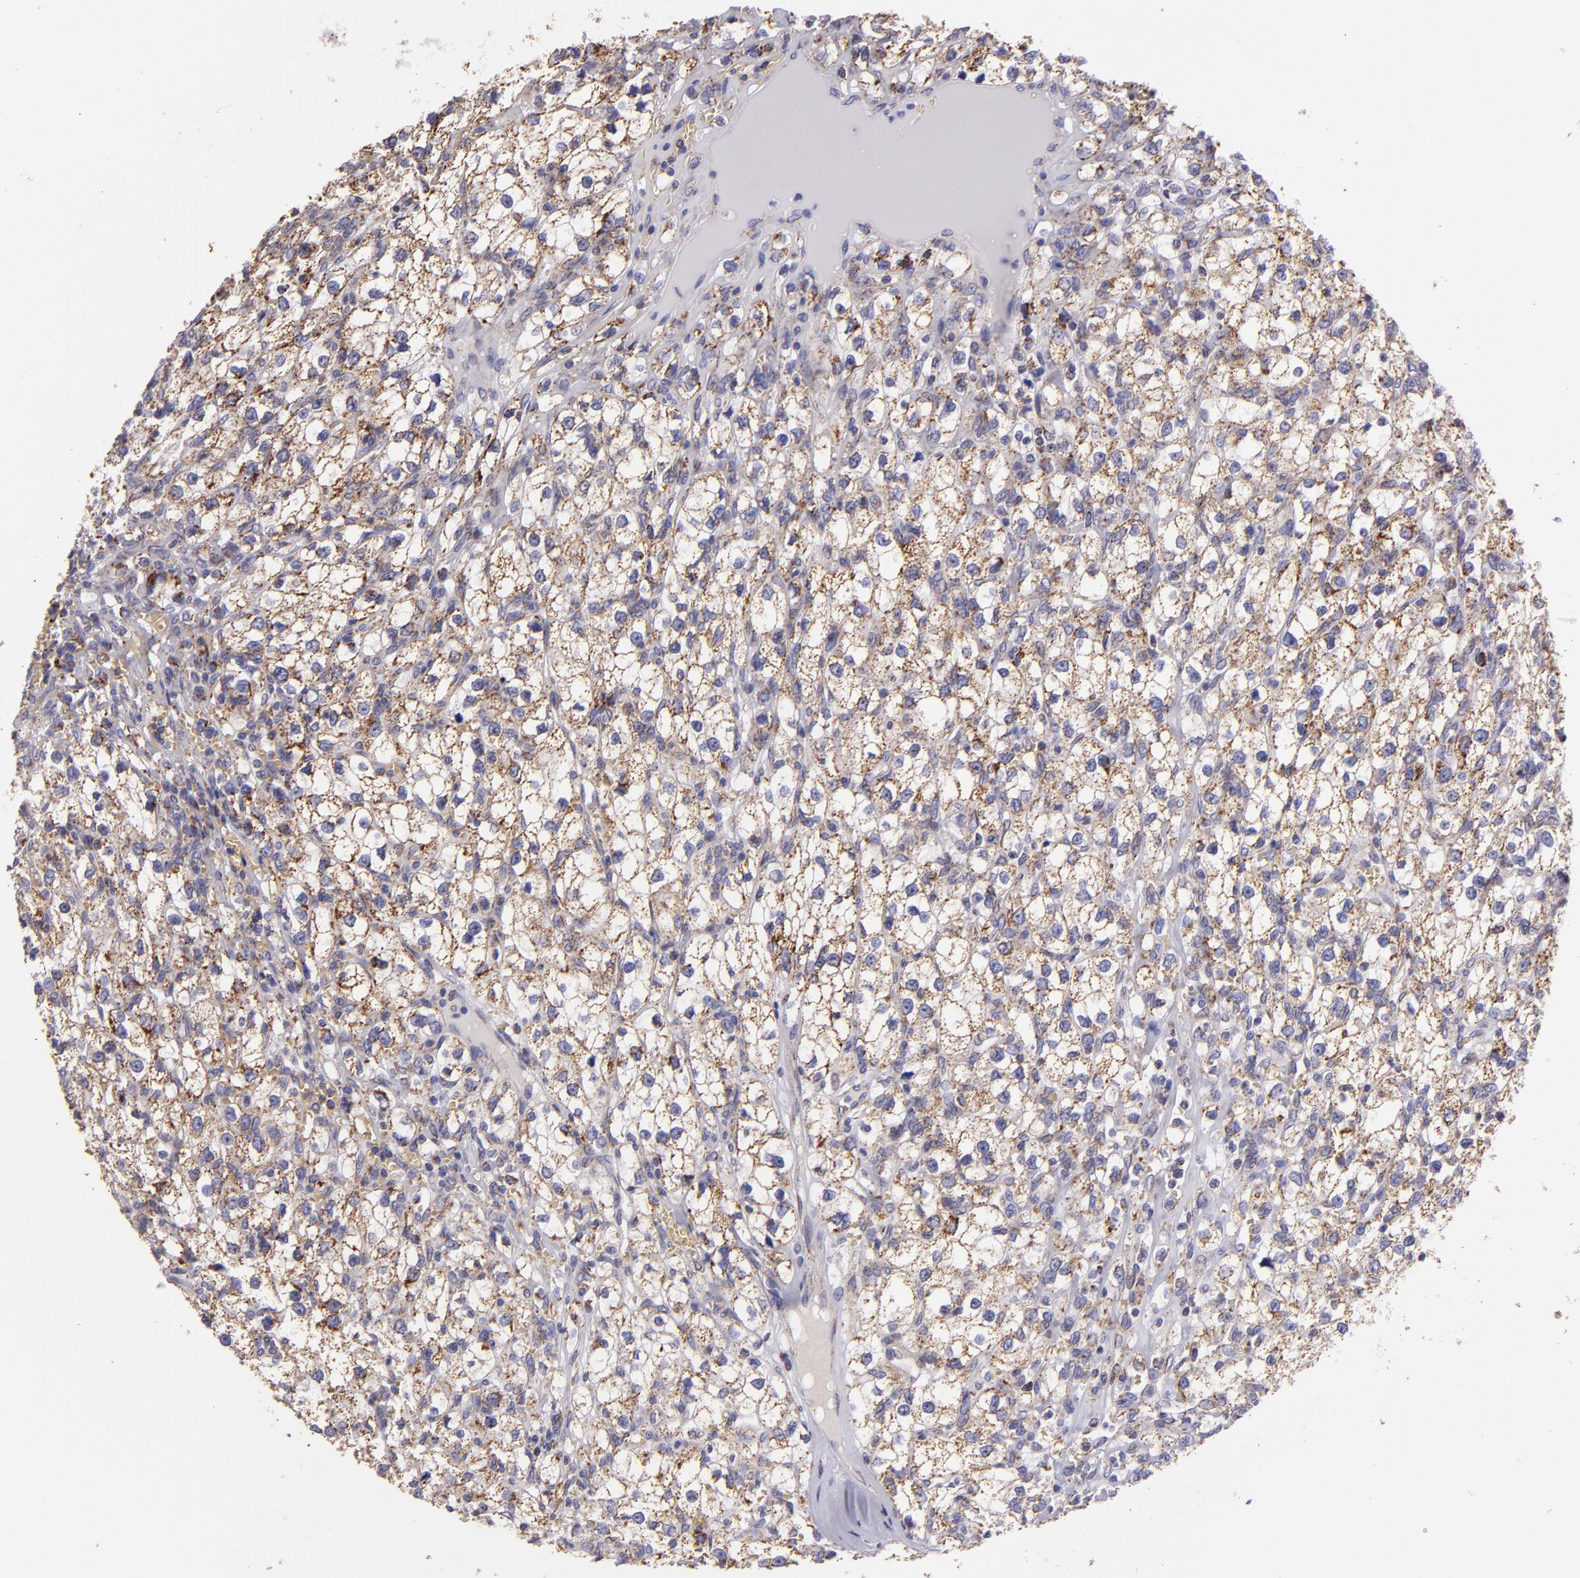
{"staining": {"intensity": "moderate", "quantity": ">75%", "location": "cytoplasmic/membranous"}, "tissue": "renal cancer", "cell_type": "Tumor cells", "image_type": "cancer", "snomed": [{"axis": "morphology", "description": "Adenocarcinoma, NOS"}, {"axis": "topography", "description": "Kidney"}], "caption": "High-power microscopy captured an immunohistochemistry (IHC) image of renal cancer (adenocarcinoma), revealing moderate cytoplasmic/membranous positivity in about >75% of tumor cells.", "gene": "HSPD1", "patient": {"sex": "female", "age": 62}}